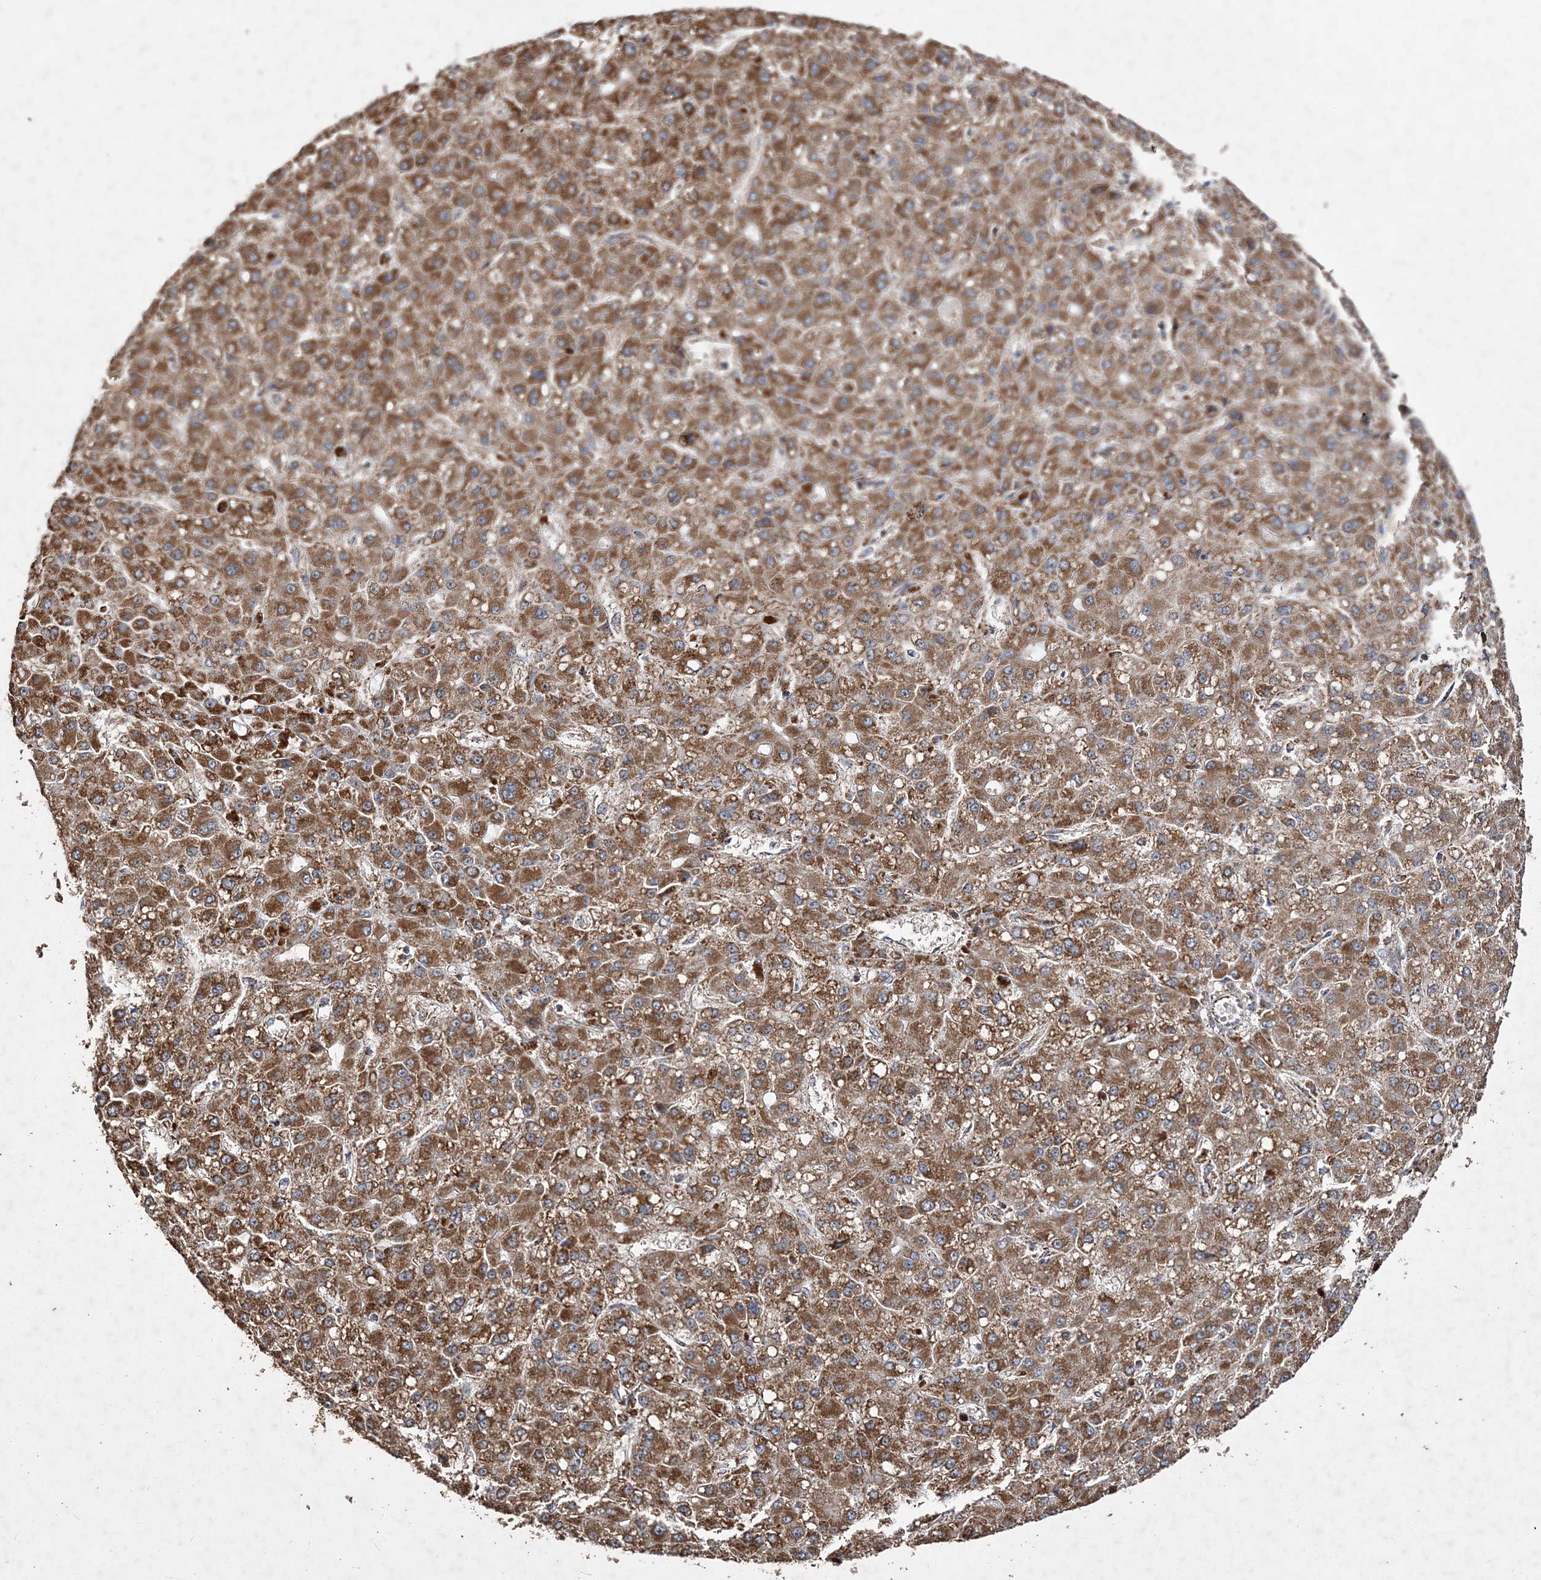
{"staining": {"intensity": "strong", "quantity": ">75%", "location": "cytoplasmic/membranous"}, "tissue": "liver cancer", "cell_type": "Tumor cells", "image_type": "cancer", "snomed": [{"axis": "morphology", "description": "Carcinoma, Hepatocellular, NOS"}, {"axis": "topography", "description": "Liver"}], "caption": "Liver cancer (hepatocellular carcinoma) stained for a protein displays strong cytoplasmic/membranous positivity in tumor cells.", "gene": "POC5", "patient": {"sex": "male", "age": 67}}